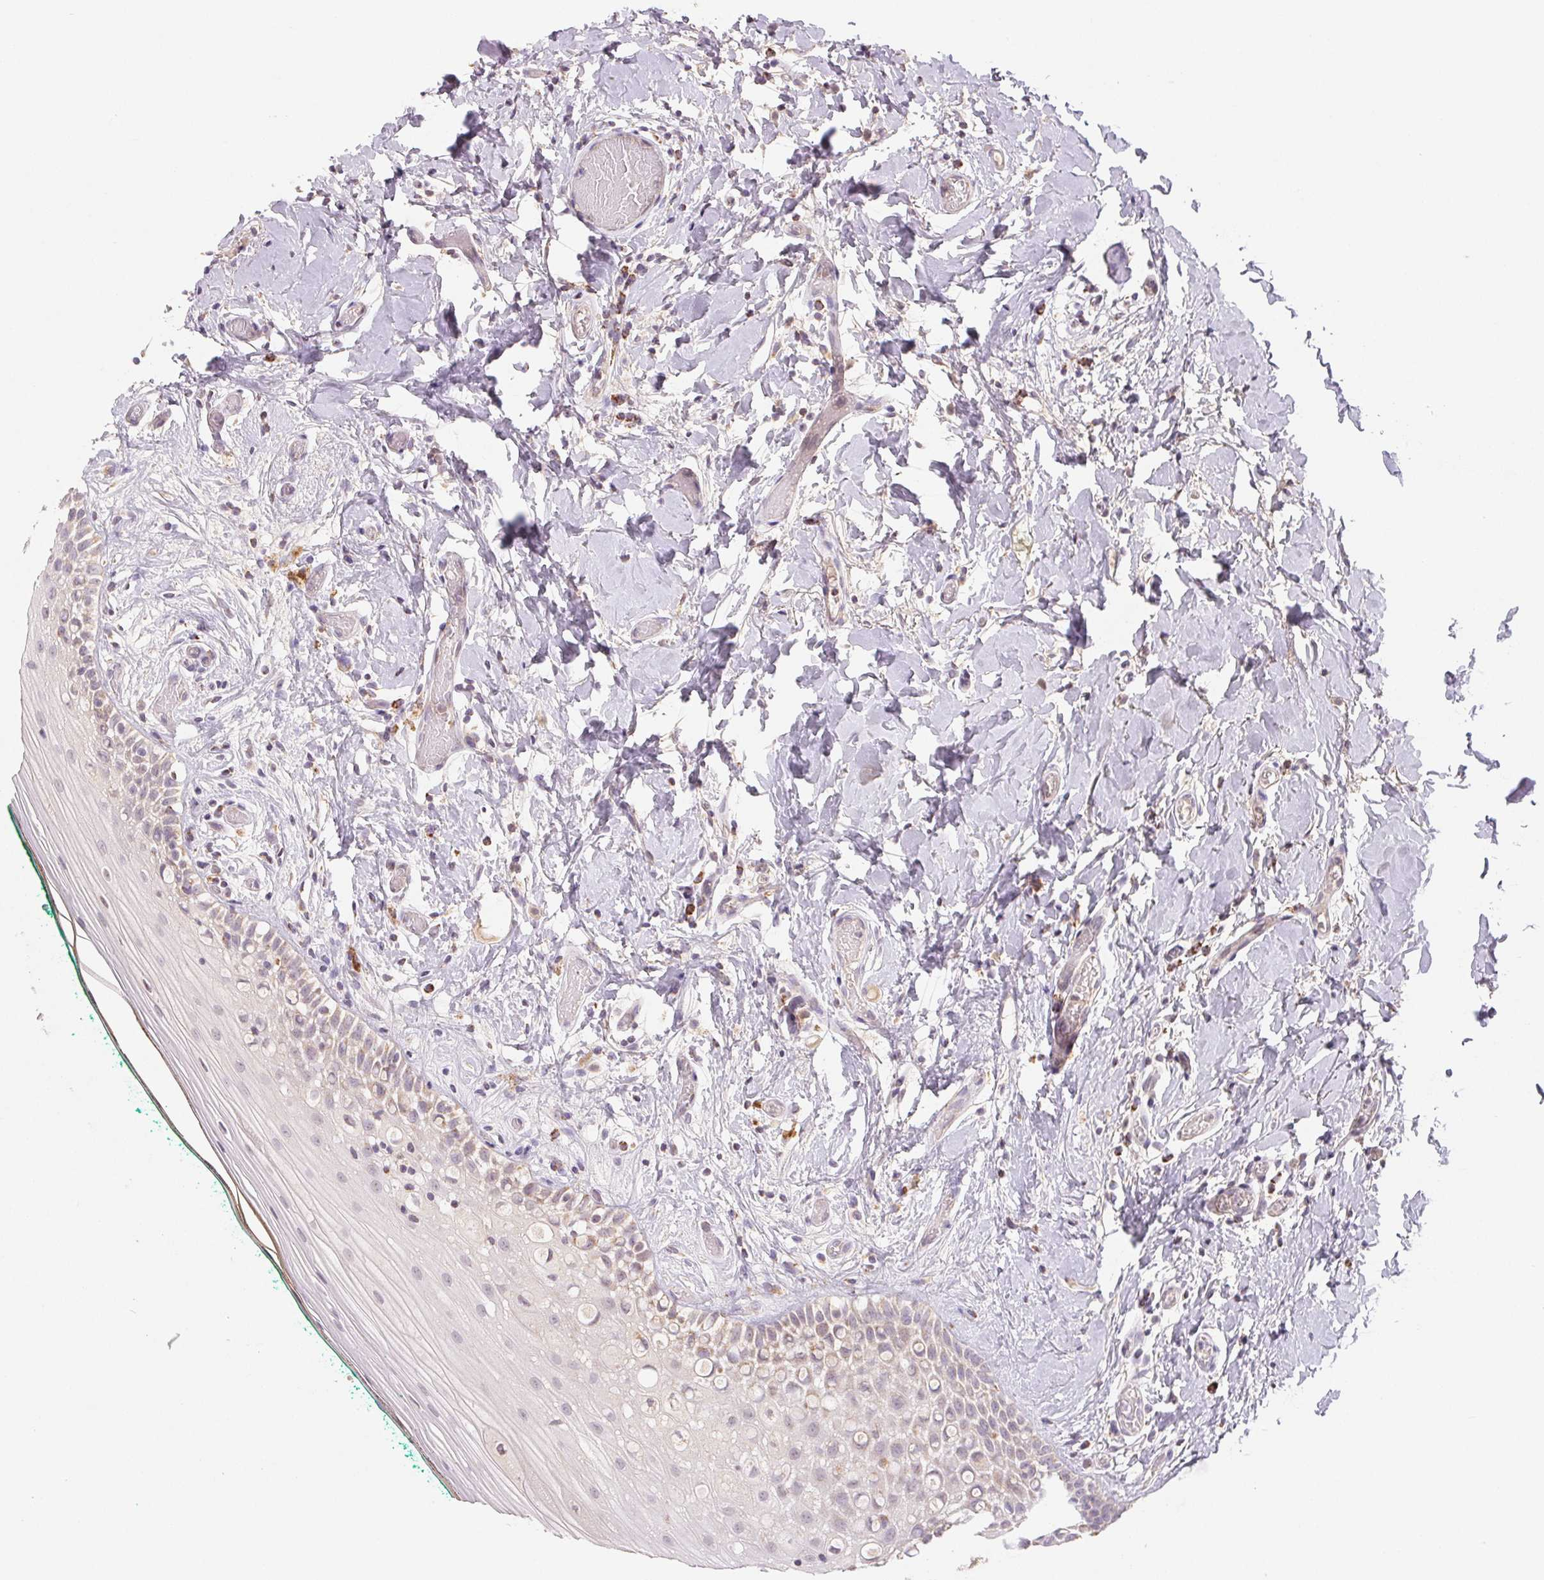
{"staining": {"intensity": "moderate", "quantity": "<25%", "location": "cytoplasmic/membranous"}, "tissue": "oral mucosa", "cell_type": "Squamous epithelial cells", "image_type": "normal", "snomed": [{"axis": "morphology", "description": "Normal tissue, NOS"}, {"axis": "topography", "description": "Oral tissue"}], "caption": "This image demonstrates immunohistochemistry staining of benign human oral mucosa, with low moderate cytoplasmic/membranous expression in about <25% of squamous epithelial cells.", "gene": "HINT2", "patient": {"sex": "female", "age": 83}}